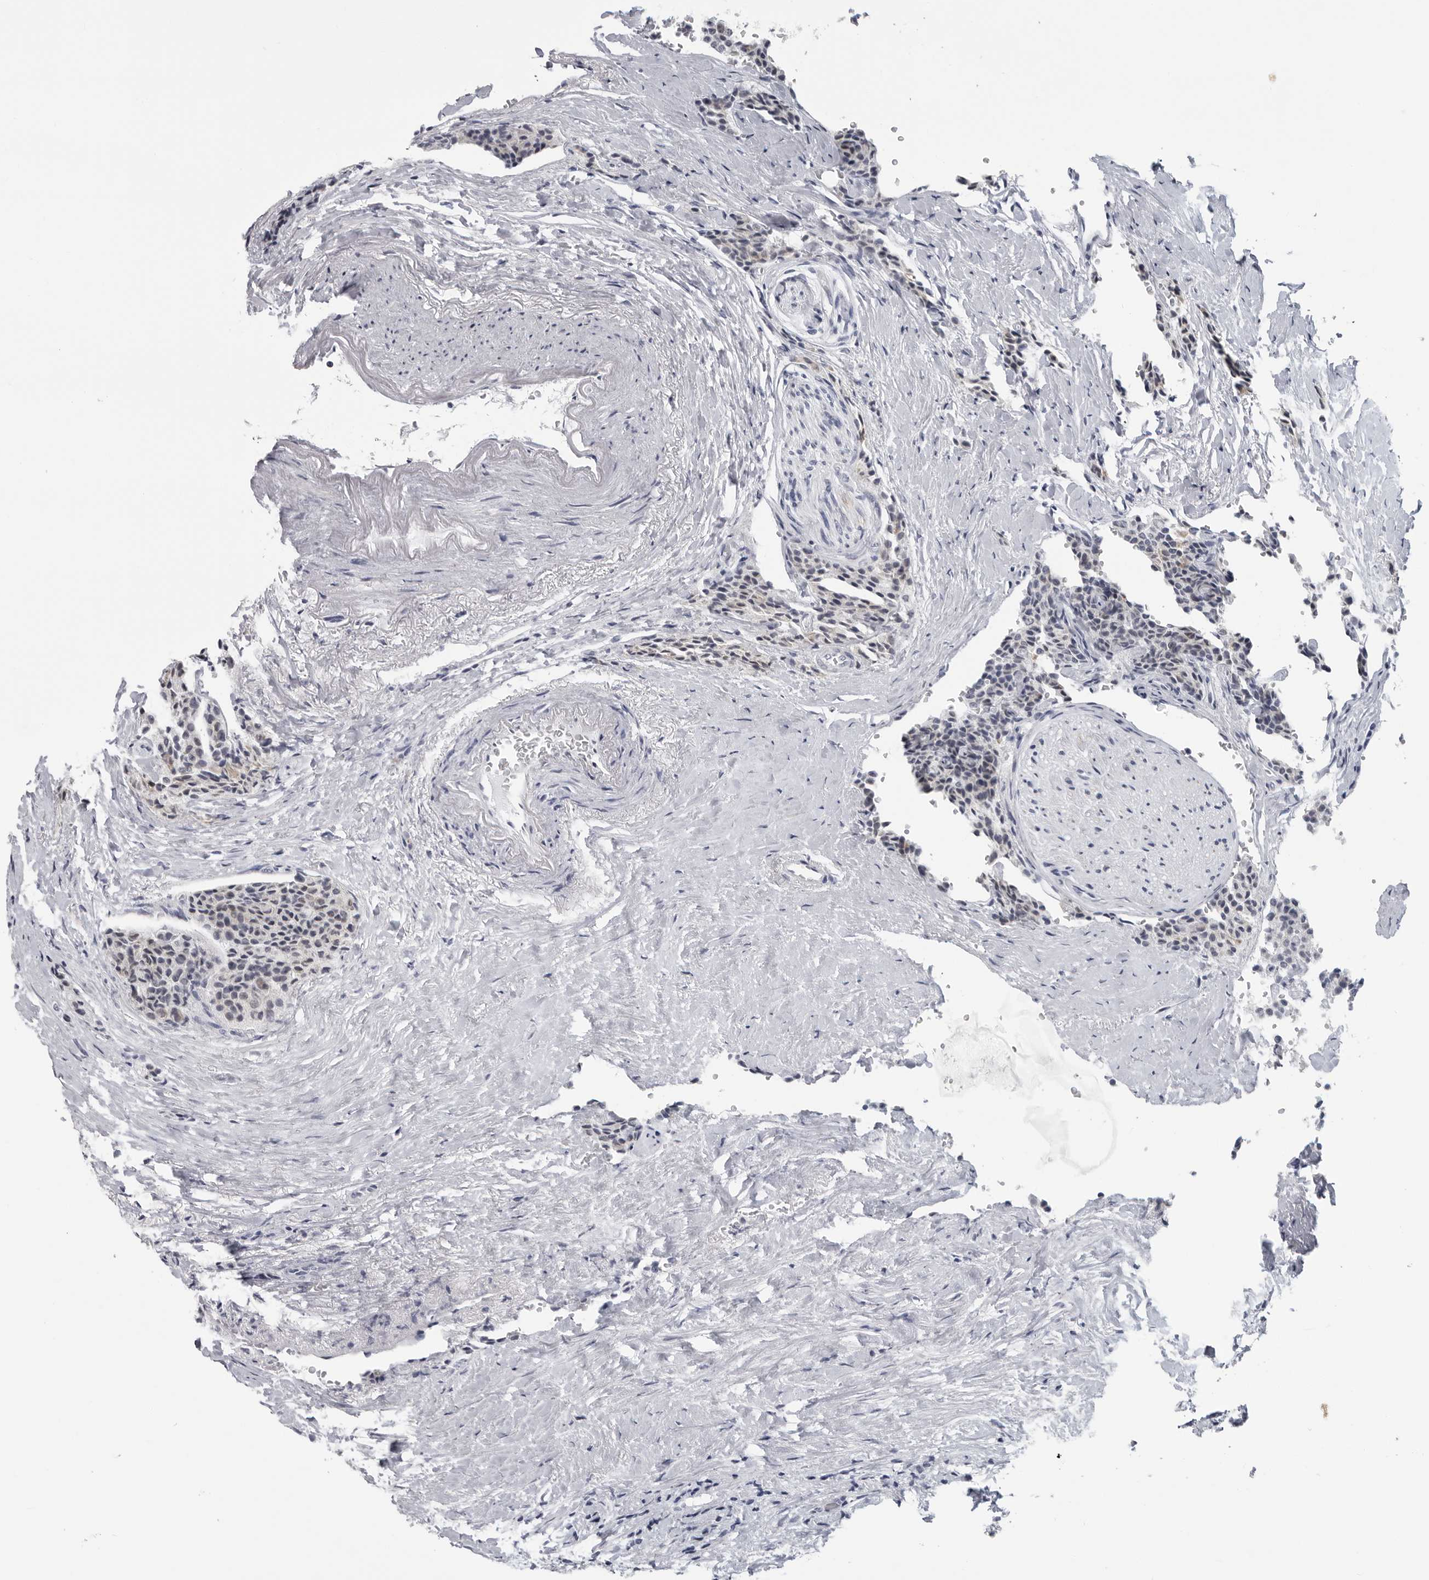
{"staining": {"intensity": "negative", "quantity": "none", "location": "none"}, "tissue": "carcinoid", "cell_type": "Tumor cells", "image_type": "cancer", "snomed": [{"axis": "morphology", "description": "Carcinoid, malignant, NOS"}, {"axis": "topography", "description": "Colon"}], "caption": "IHC of human malignant carcinoid reveals no staining in tumor cells.", "gene": "OPLAH", "patient": {"sex": "female", "age": 61}}